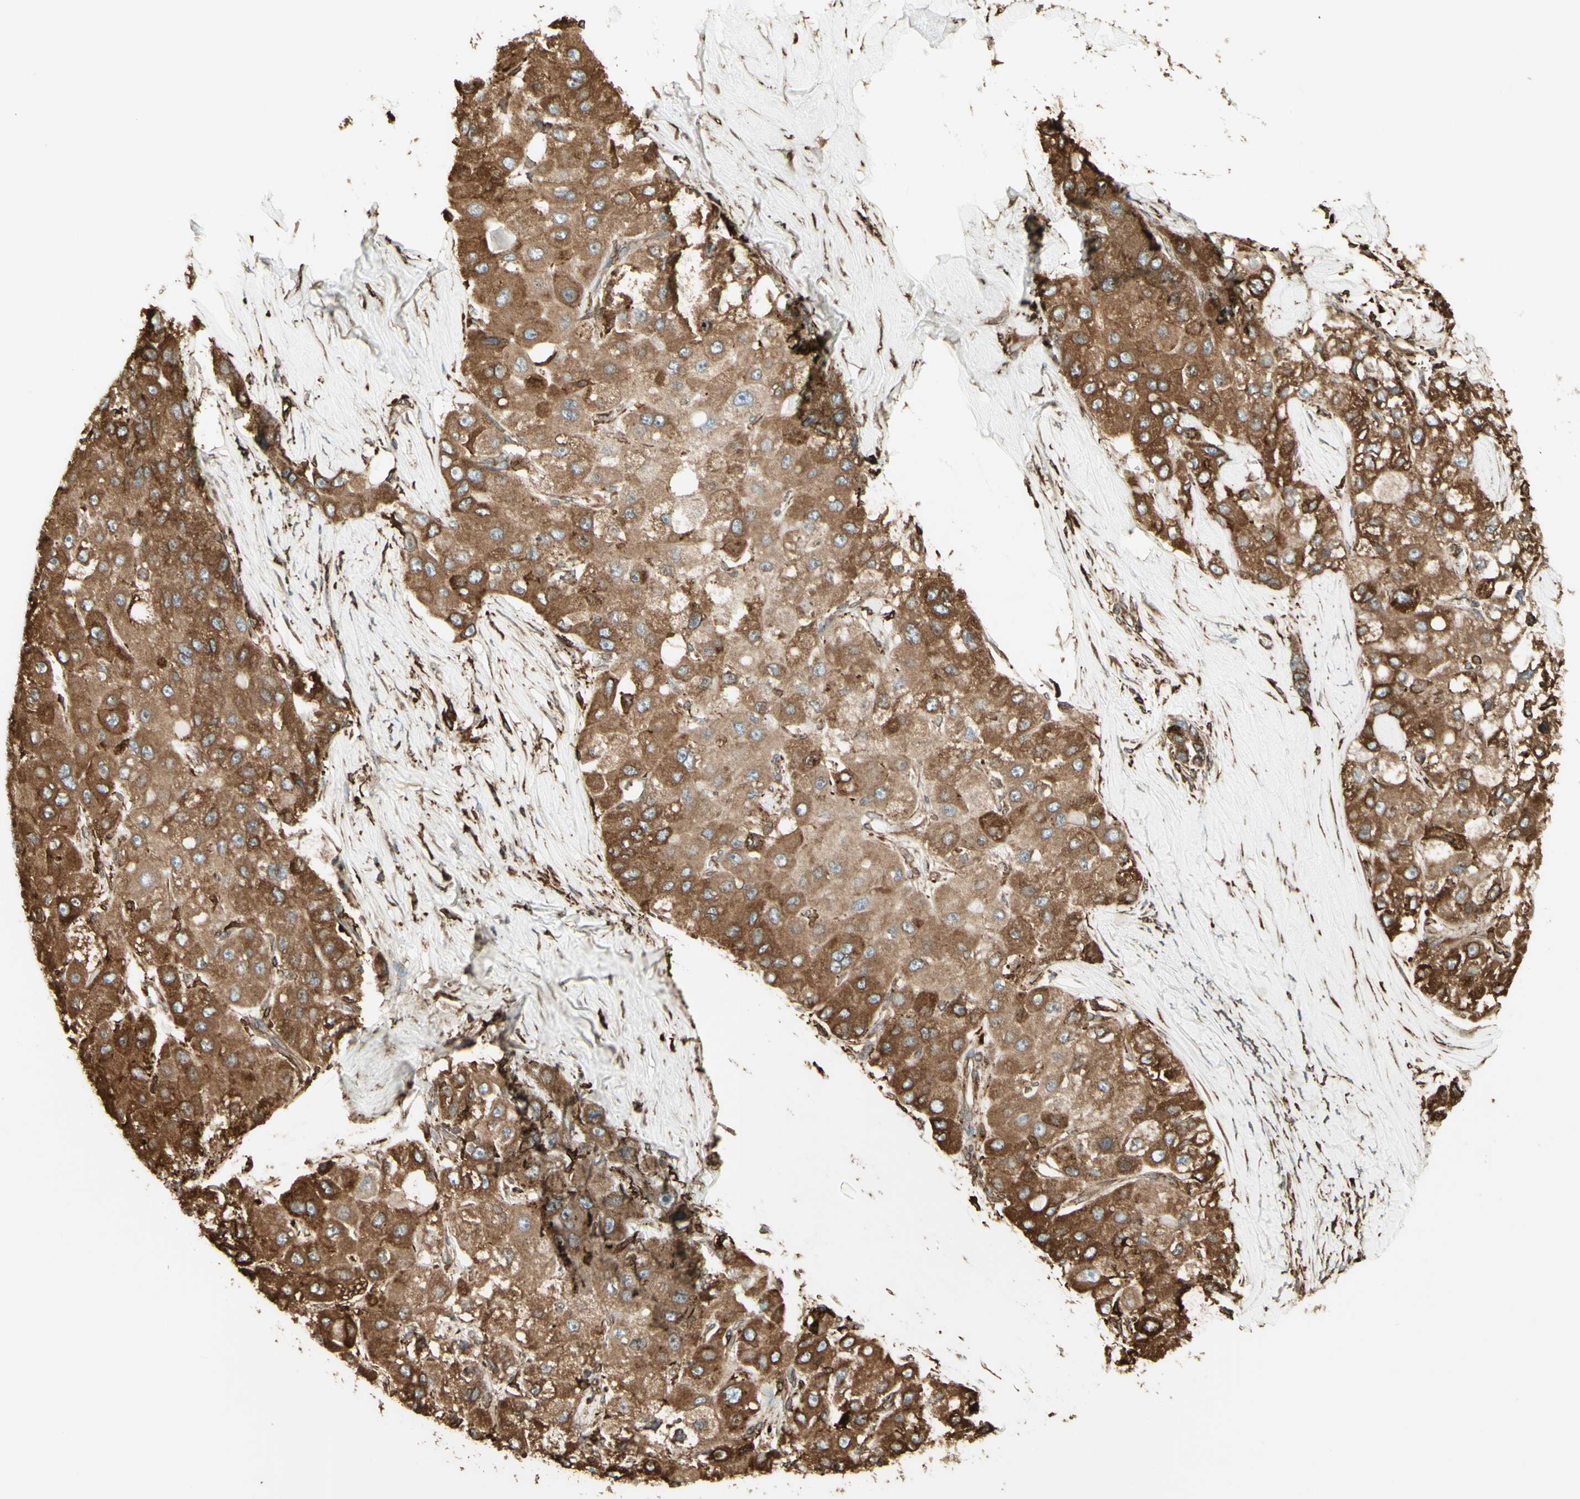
{"staining": {"intensity": "moderate", "quantity": ">75%", "location": "cytoplasmic/membranous"}, "tissue": "liver cancer", "cell_type": "Tumor cells", "image_type": "cancer", "snomed": [{"axis": "morphology", "description": "Carcinoma, Hepatocellular, NOS"}, {"axis": "topography", "description": "Liver"}], "caption": "Liver cancer (hepatocellular carcinoma) stained with a protein marker demonstrates moderate staining in tumor cells.", "gene": "CANX", "patient": {"sex": "male", "age": 80}}